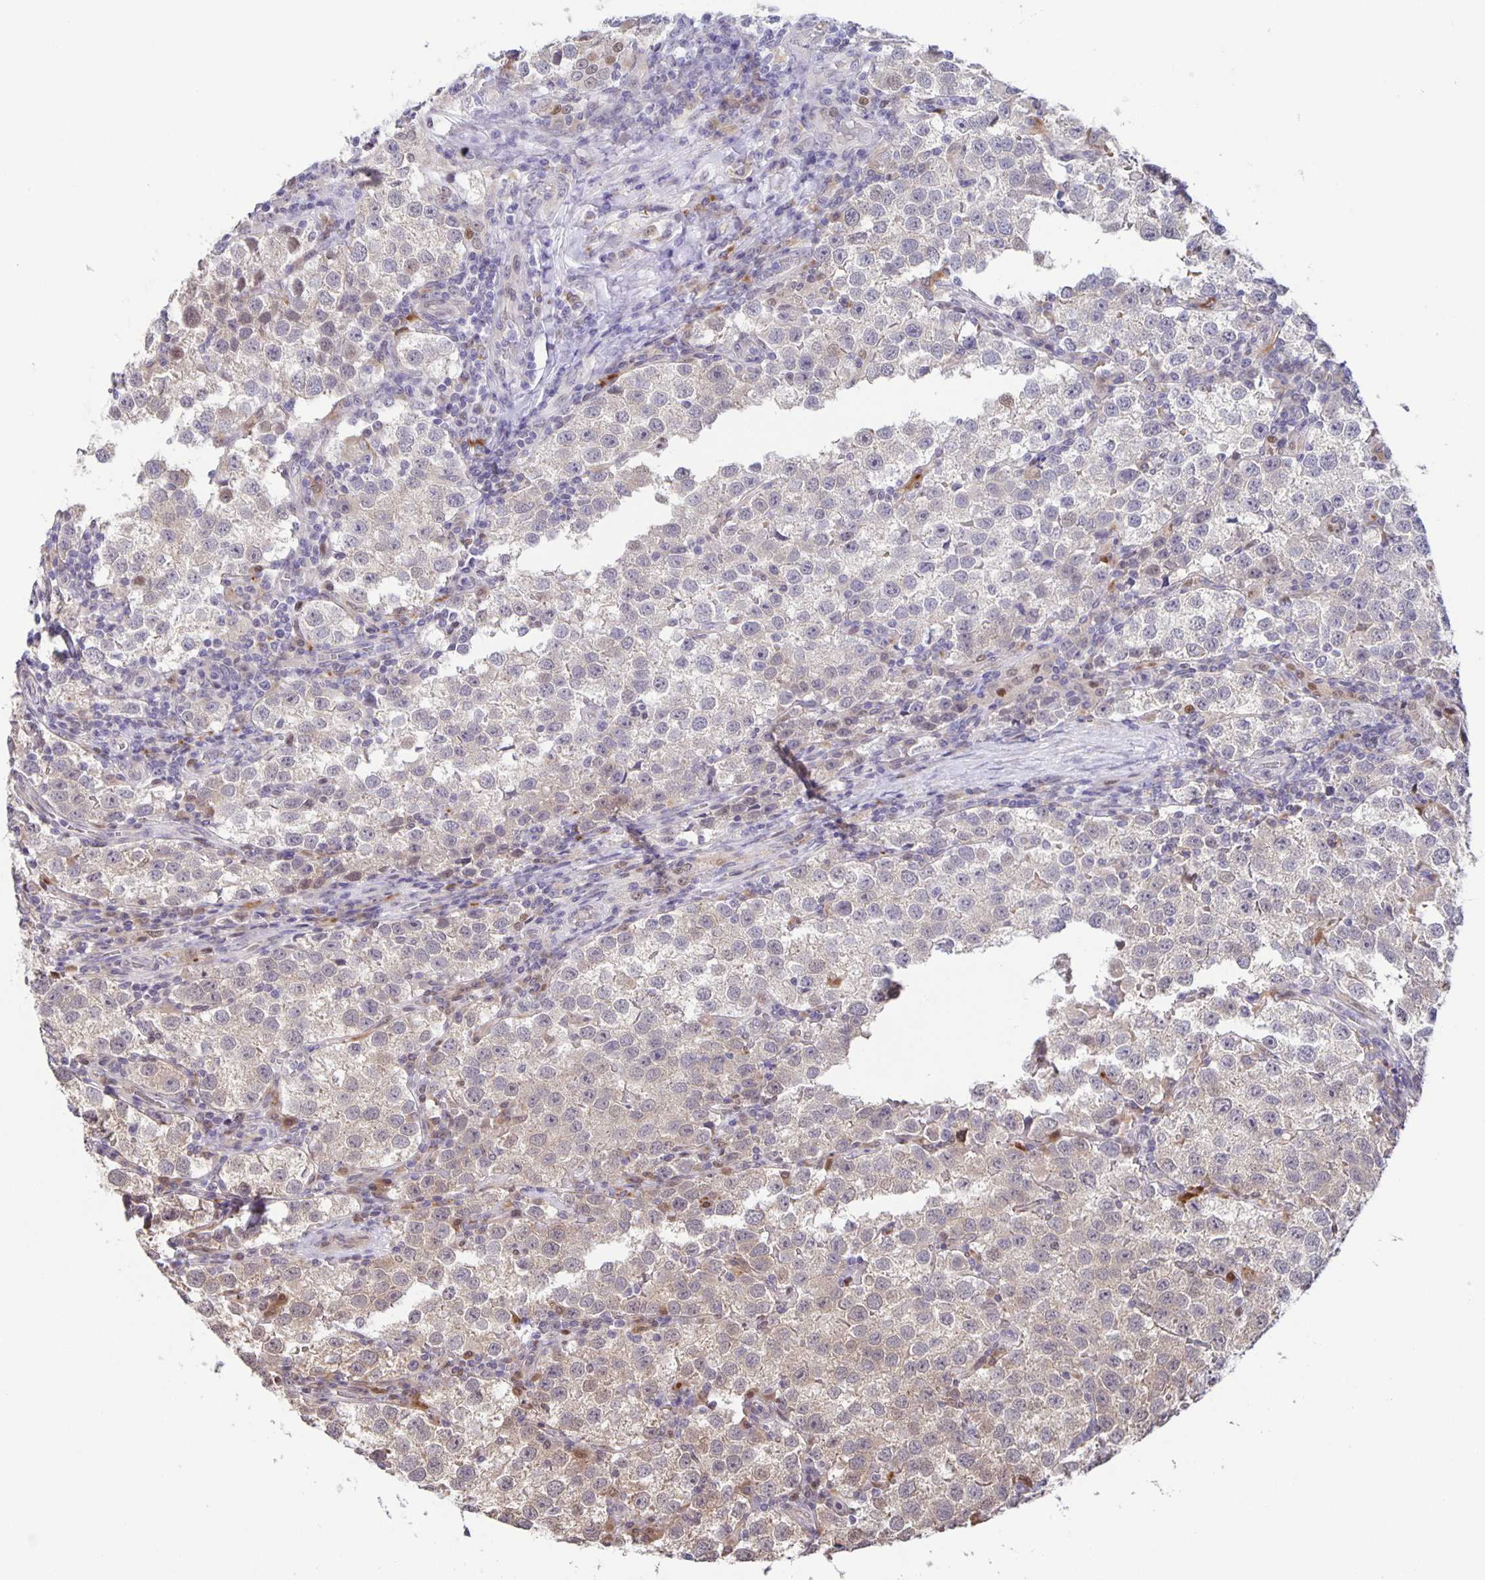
{"staining": {"intensity": "negative", "quantity": "none", "location": "none"}, "tissue": "testis cancer", "cell_type": "Tumor cells", "image_type": "cancer", "snomed": [{"axis": "morphology", "description": "Seminoma, NOS"}, {"axis": "topography", "description": "Testis"}], "caption": "There is no significant expression in tumor cells of testis cancer (seminoma).", "gene": "MAPK12", "patient": {"sex": "male", "age": 37}}